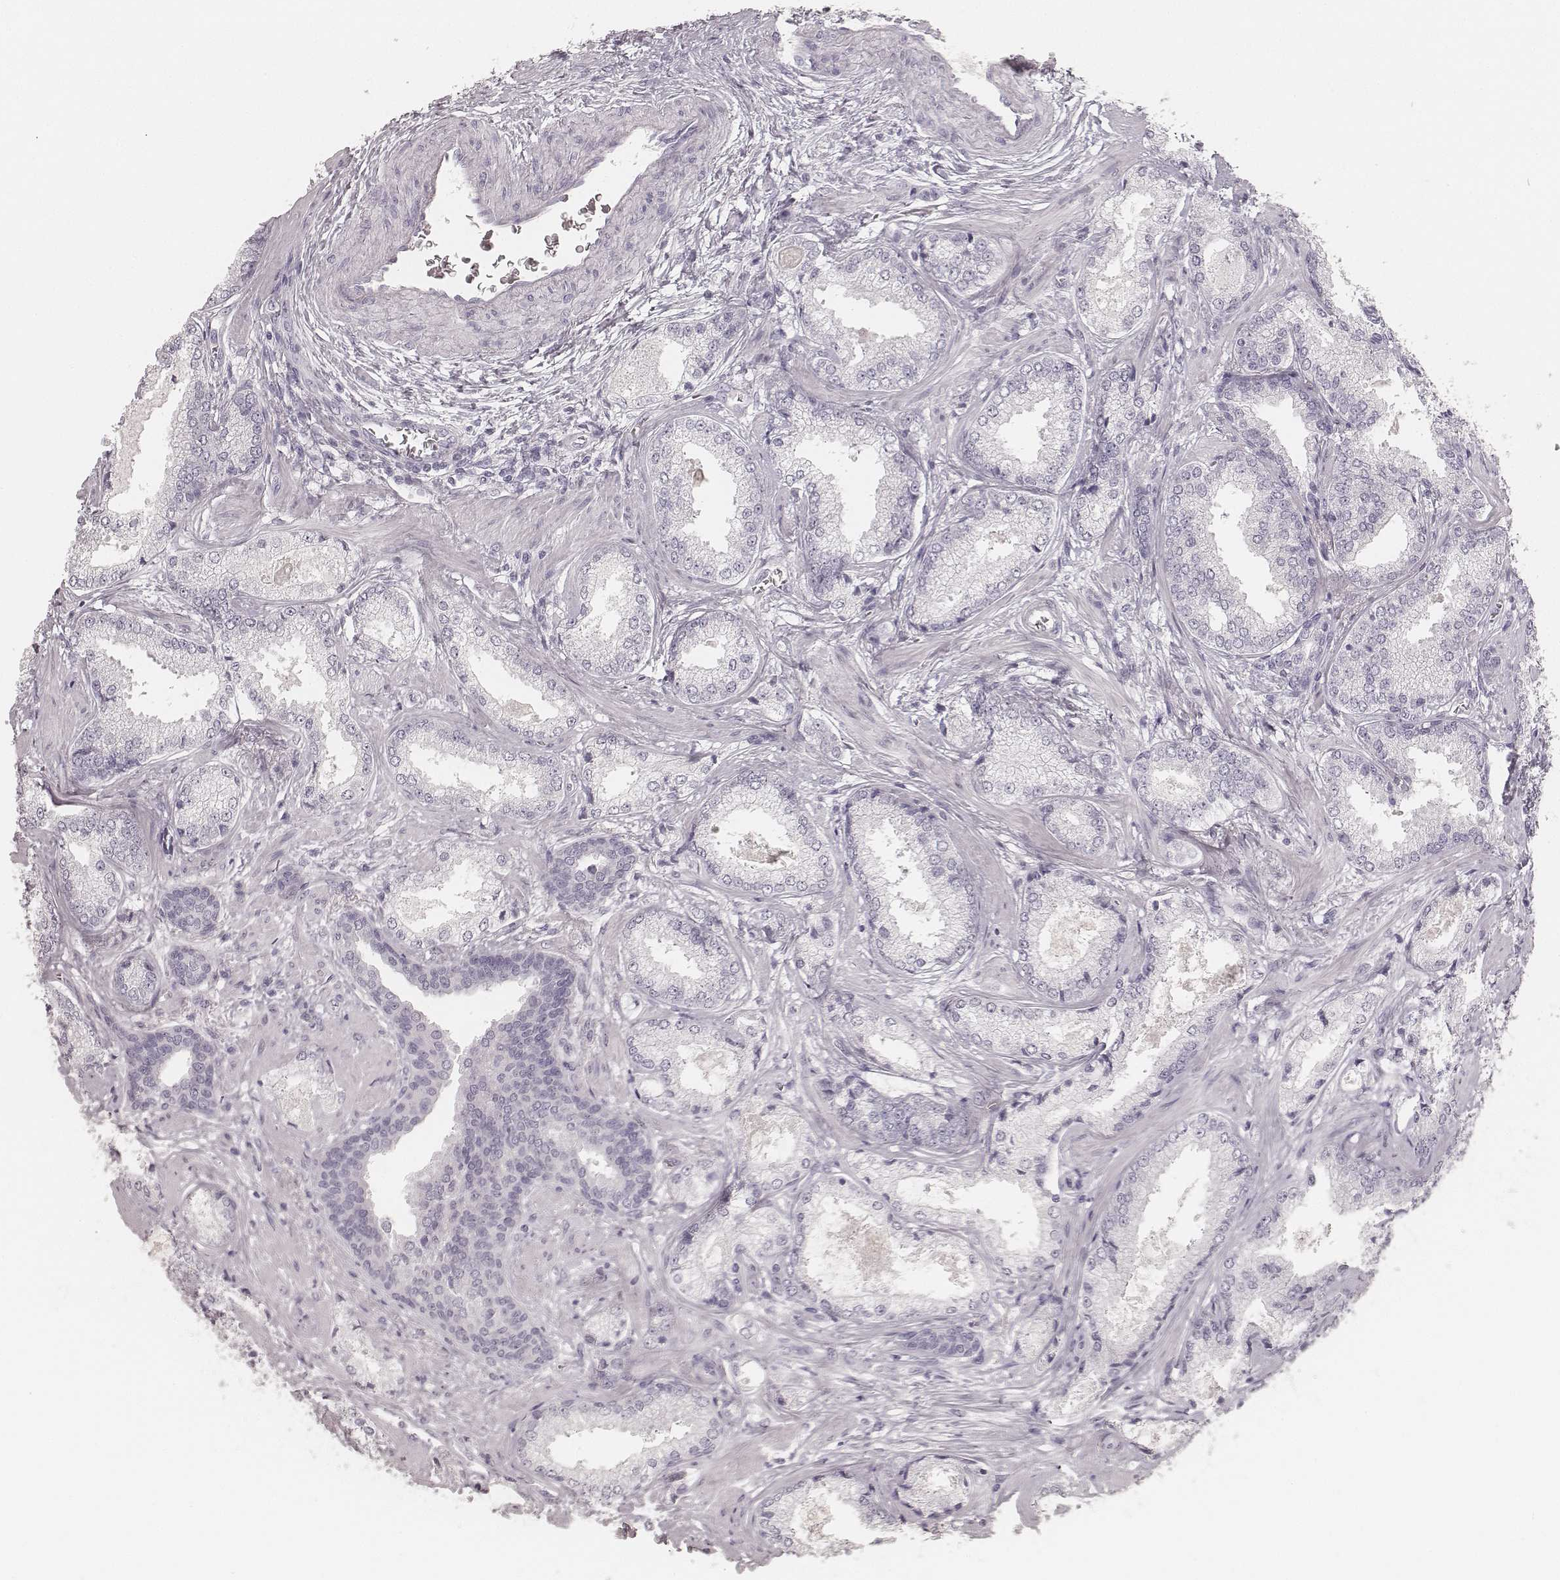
{"staining": {"intensity": "negative", "quantity": "none", "location": "none"}, "tissue": "prostate cancer", "cell_type": "Tumor cells", "image_type": "cancer", "snomed": [{"axis": "morphology", "description": "Adenocarcinoma, Low grade"}, {"axis": "topography", "description": "Prostate"}], "caption": "Tumor cells are negative for brown protein staining in prostate cancer (low-grade adenocarcinoma). (DAB (3,3'-diaminobenzidine) IHC visualized using brightfield microscopy, high magnification).", "gene": "KRT31", "patient": {"sex": "male", "age": 56}}